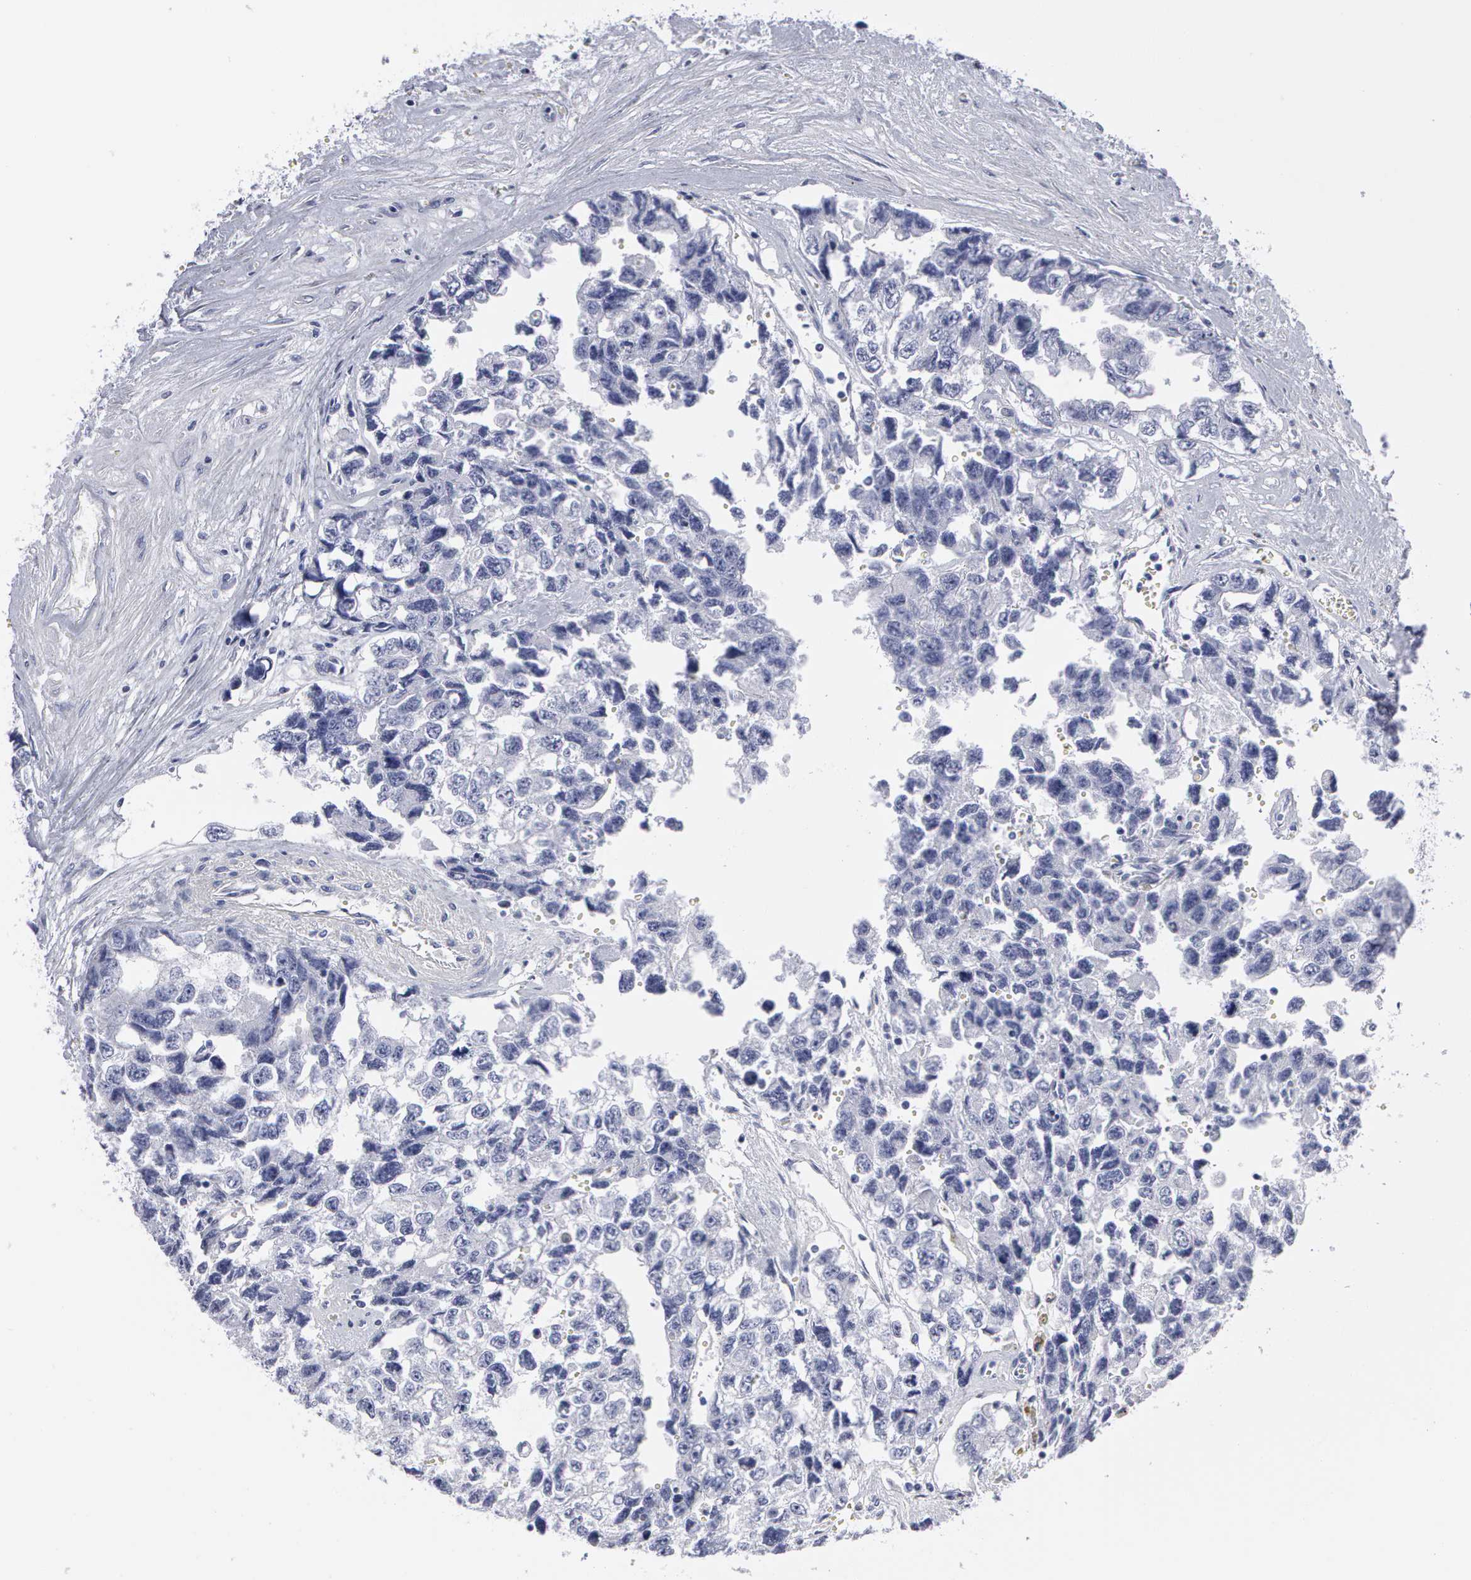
{"staining": {"intensity": "negative", "quantity": "none", "location": "none"}, "tissue": "testis cancer", "cell_type": "Tumor cells", "image_type": "cancer", "snomed": [{"axis": "morphology", "description": "Carcinoma, Embryonal, NOS"}, {"axis": "topography", "description": "Testis"}], "caption": "A high-resolution photomicrograph shows IHC staining of testis cancer (embryonal carcinoma), which displays no significant staining in tumor cells.", "gene": "SMC1B", "patient": {"sex": "male", "age": 31}}